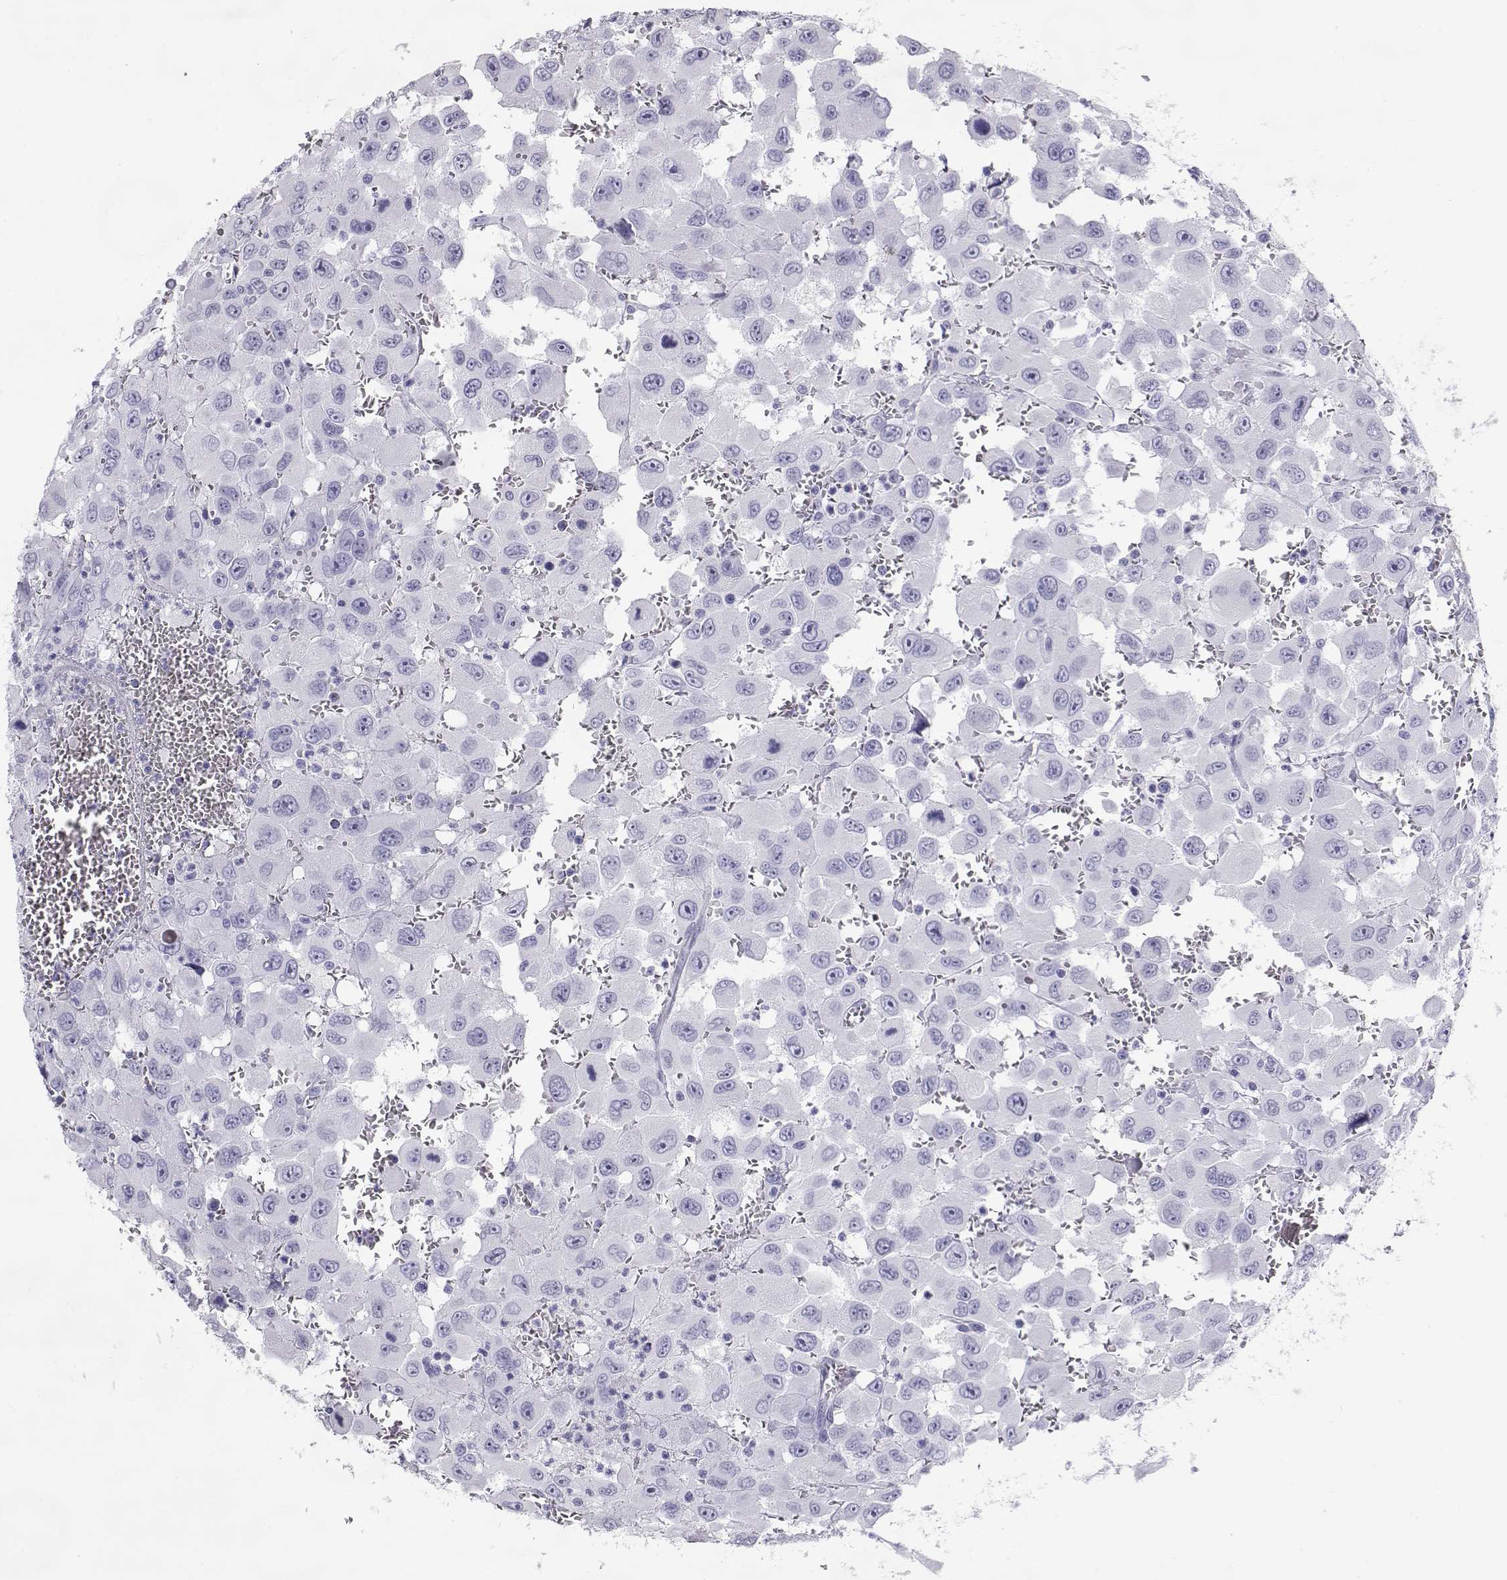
{"staining": {"intensity": "negative", "quantity": "none", "location": "none"}, "tissue": "head and neck cancer", "cell_type": "Tumor cells", "image_type": "cancer", "snomed": [{"axis": "morphology", "description": "Squamous cell carcinoma, NOS"}, {"axis": "morphology", "description": "Squamous cell carcinoma, metastatic, NOS"}, {"axis": "topography", "description": "Oral tissue"}, {"axis": "topography", "description": "Head-Neck"}], "caption": "The photomicrograph displays no staining of tumor cells in metastatic squamous cell carcinoma (head and neck). The staining is performed using DAB (3,3'-diaminobenzidine) brown chromogen with nuclei counter-stained in using hematoxylin.", "gene": "RD3", "patient": {"sex": "female", "age": 85}}